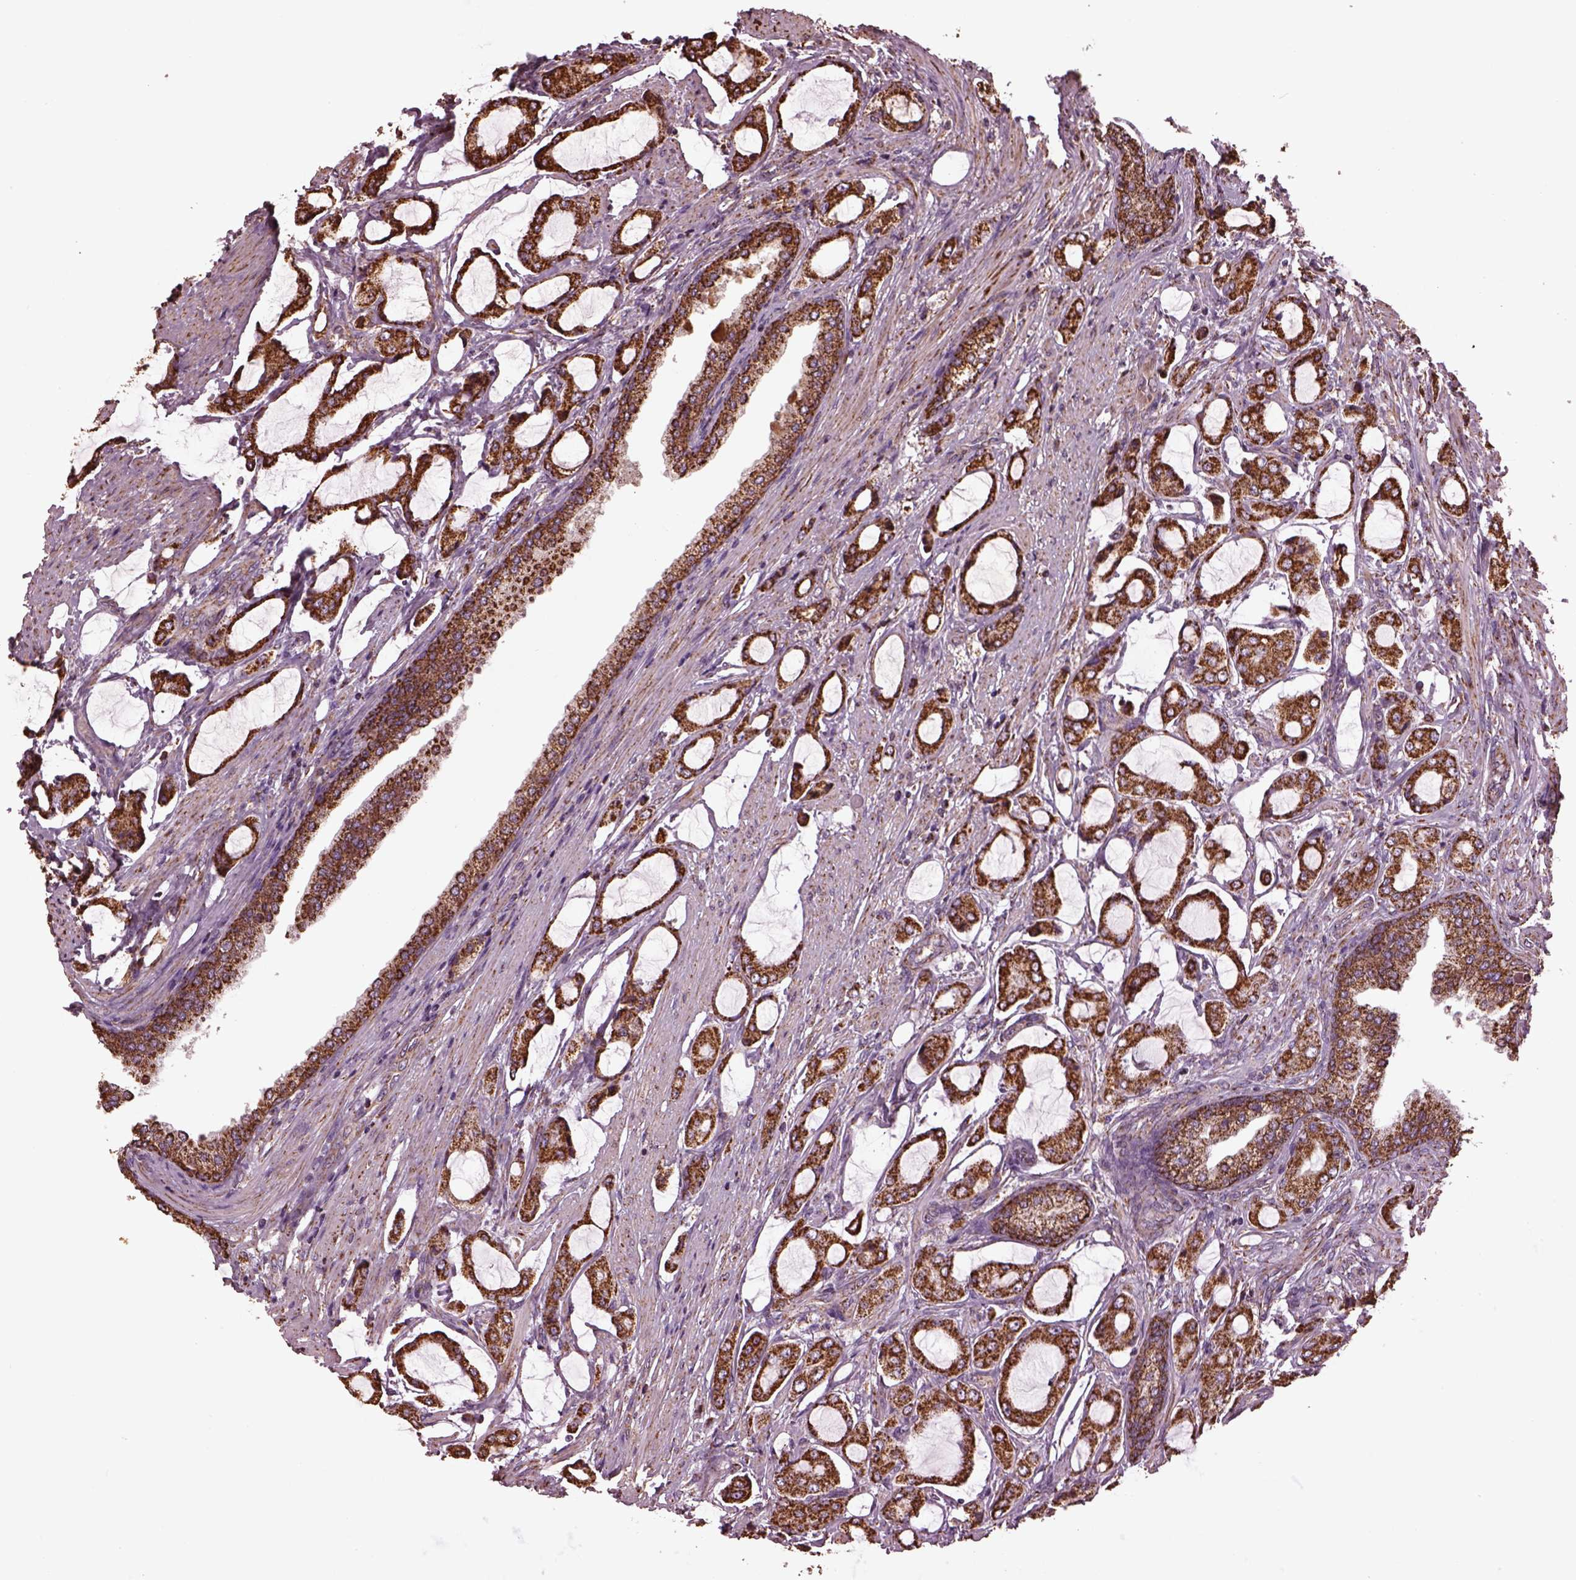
{"staining": {"intensity": "strong", "quantity": ">75%", "location": "cytoplasmic/membranous"}, "tissue": "prostate cancer", "cell_type": "Tumor cells", "image_type": "cancer", "snomed": [{"axis": "morphology", "description": "Adenocarcinoma, NOS"}, {"axis": "topography", "description": "Prostate"}], "caption": "This photomicrograph shows immunohistochemistry (IHC) staining of human prostate cancer (adenocarcinoma), with high strong cytoplasmic/membranous positivity in approximately >75% of tumor cells.", "gene": "TMEM254", "patient": {"sex": "male", "age": 63}}